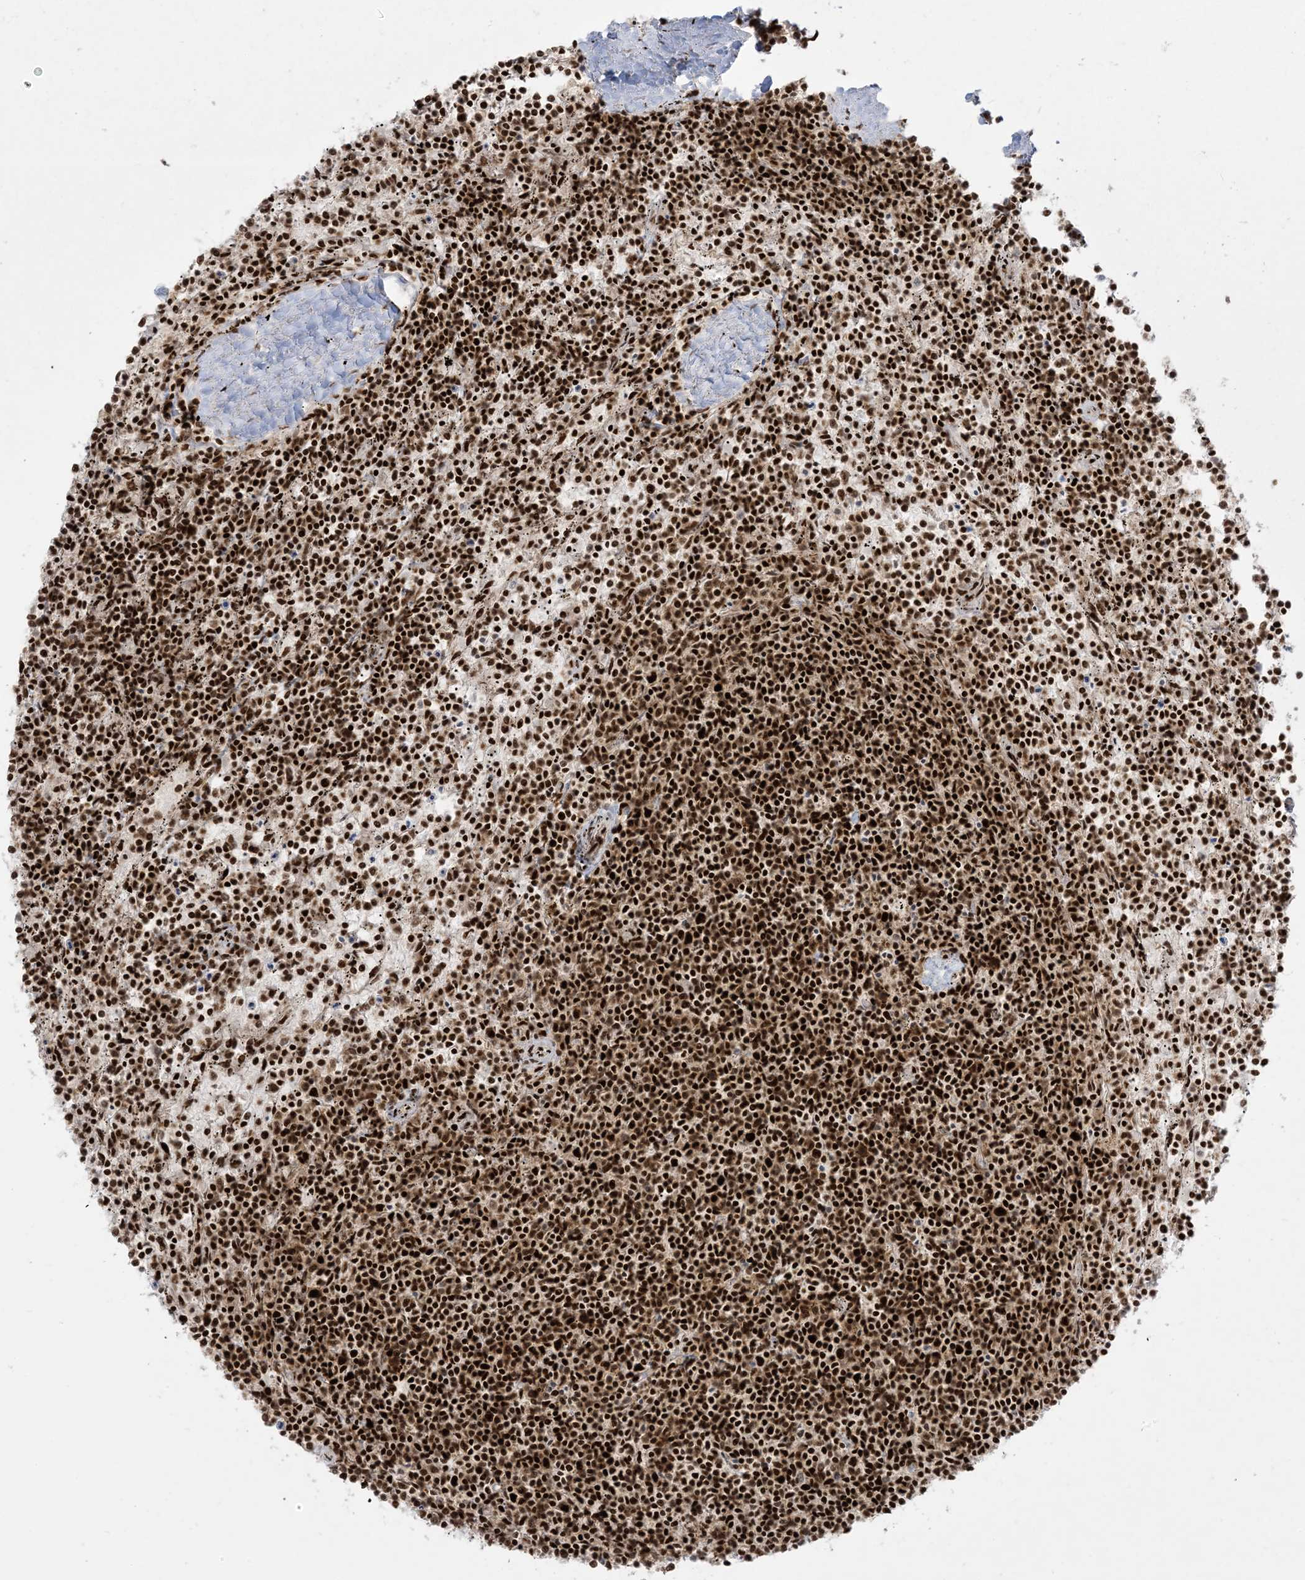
{"staining": {"intensity": "strong", "quantity": ">75%", "location": "nuclear"}, "tissue": "lymphoma", "cell_type": "Tumor cells", "image_type": "cancer", "snomed": [{"axis": "morphology", "description": "Malignant lymphoma, non-Hodgkin's type, Low grade"}, {"axis": "topography", "description": "Spleen"}], "caption": "Immunohistochemistry (DAB (3,3'-diaminobenzidine)) staining of human malignant lymphoma, non-Hodgkin's type (low-grade) demonstrates strong nuclear protein expression in approximately >75% of tumor cells.", "gene": "RBM10", "patient": {"sex": "female", "age": 50}}